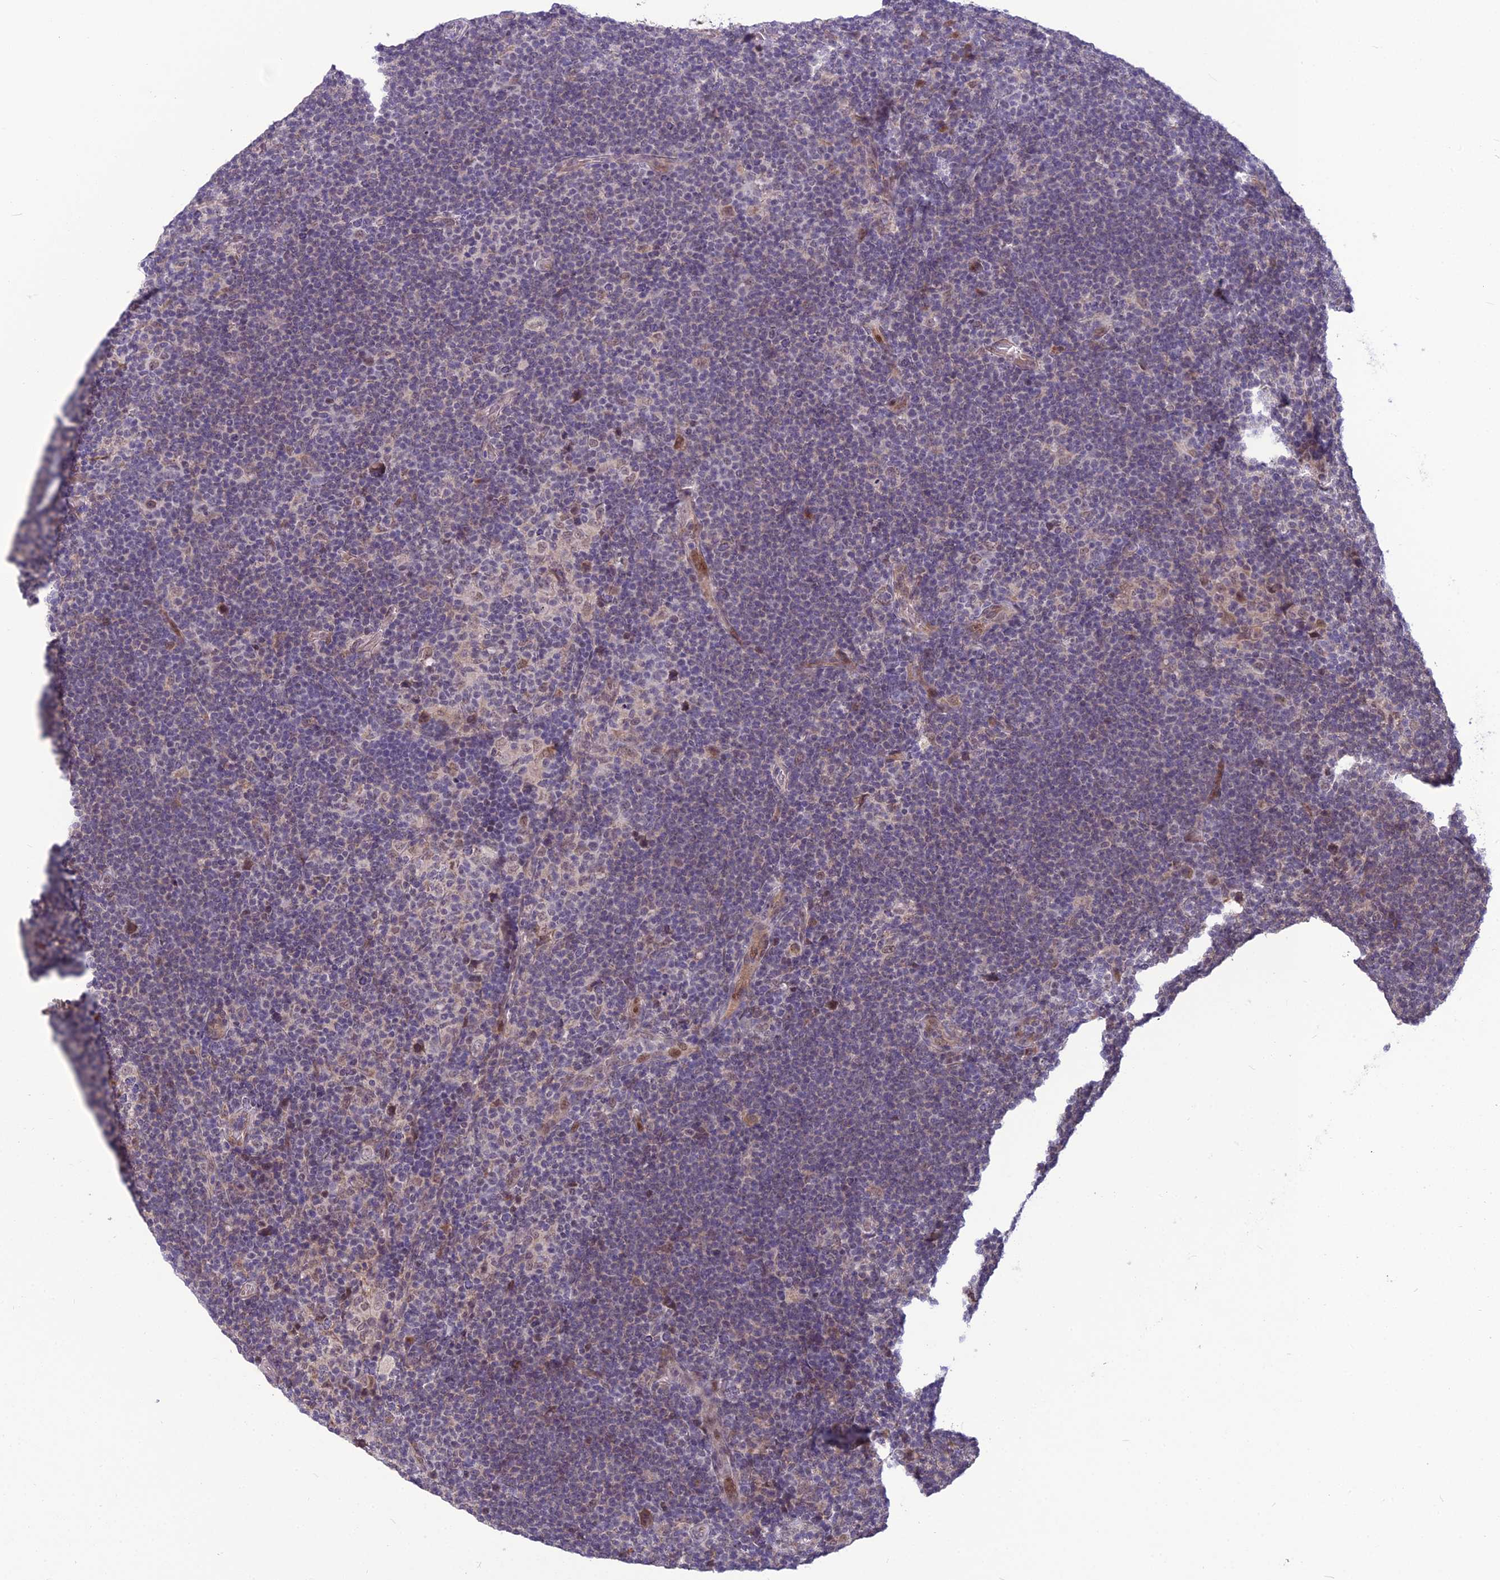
{"staining": {"intensity": "weak", "quantity": "25%-75%", "location": "nuclear"}, "tissue": "lymphoma", "cell_type": "Tumor cells", "image_type": "cancer", "snomed": [{"axis": "morphology", "description": "Hodgkin's disease, NOS"}, {"axis": "topography", "description": "Lymph node"}], "caption": "Immunohistochemistry of human Hodgkin's disease shows low levels of weak nuclear staining in approximately 25%-75% of tumor cells.", "gene": "FBRS", "patient": {"sex": "female", "age": 57}}